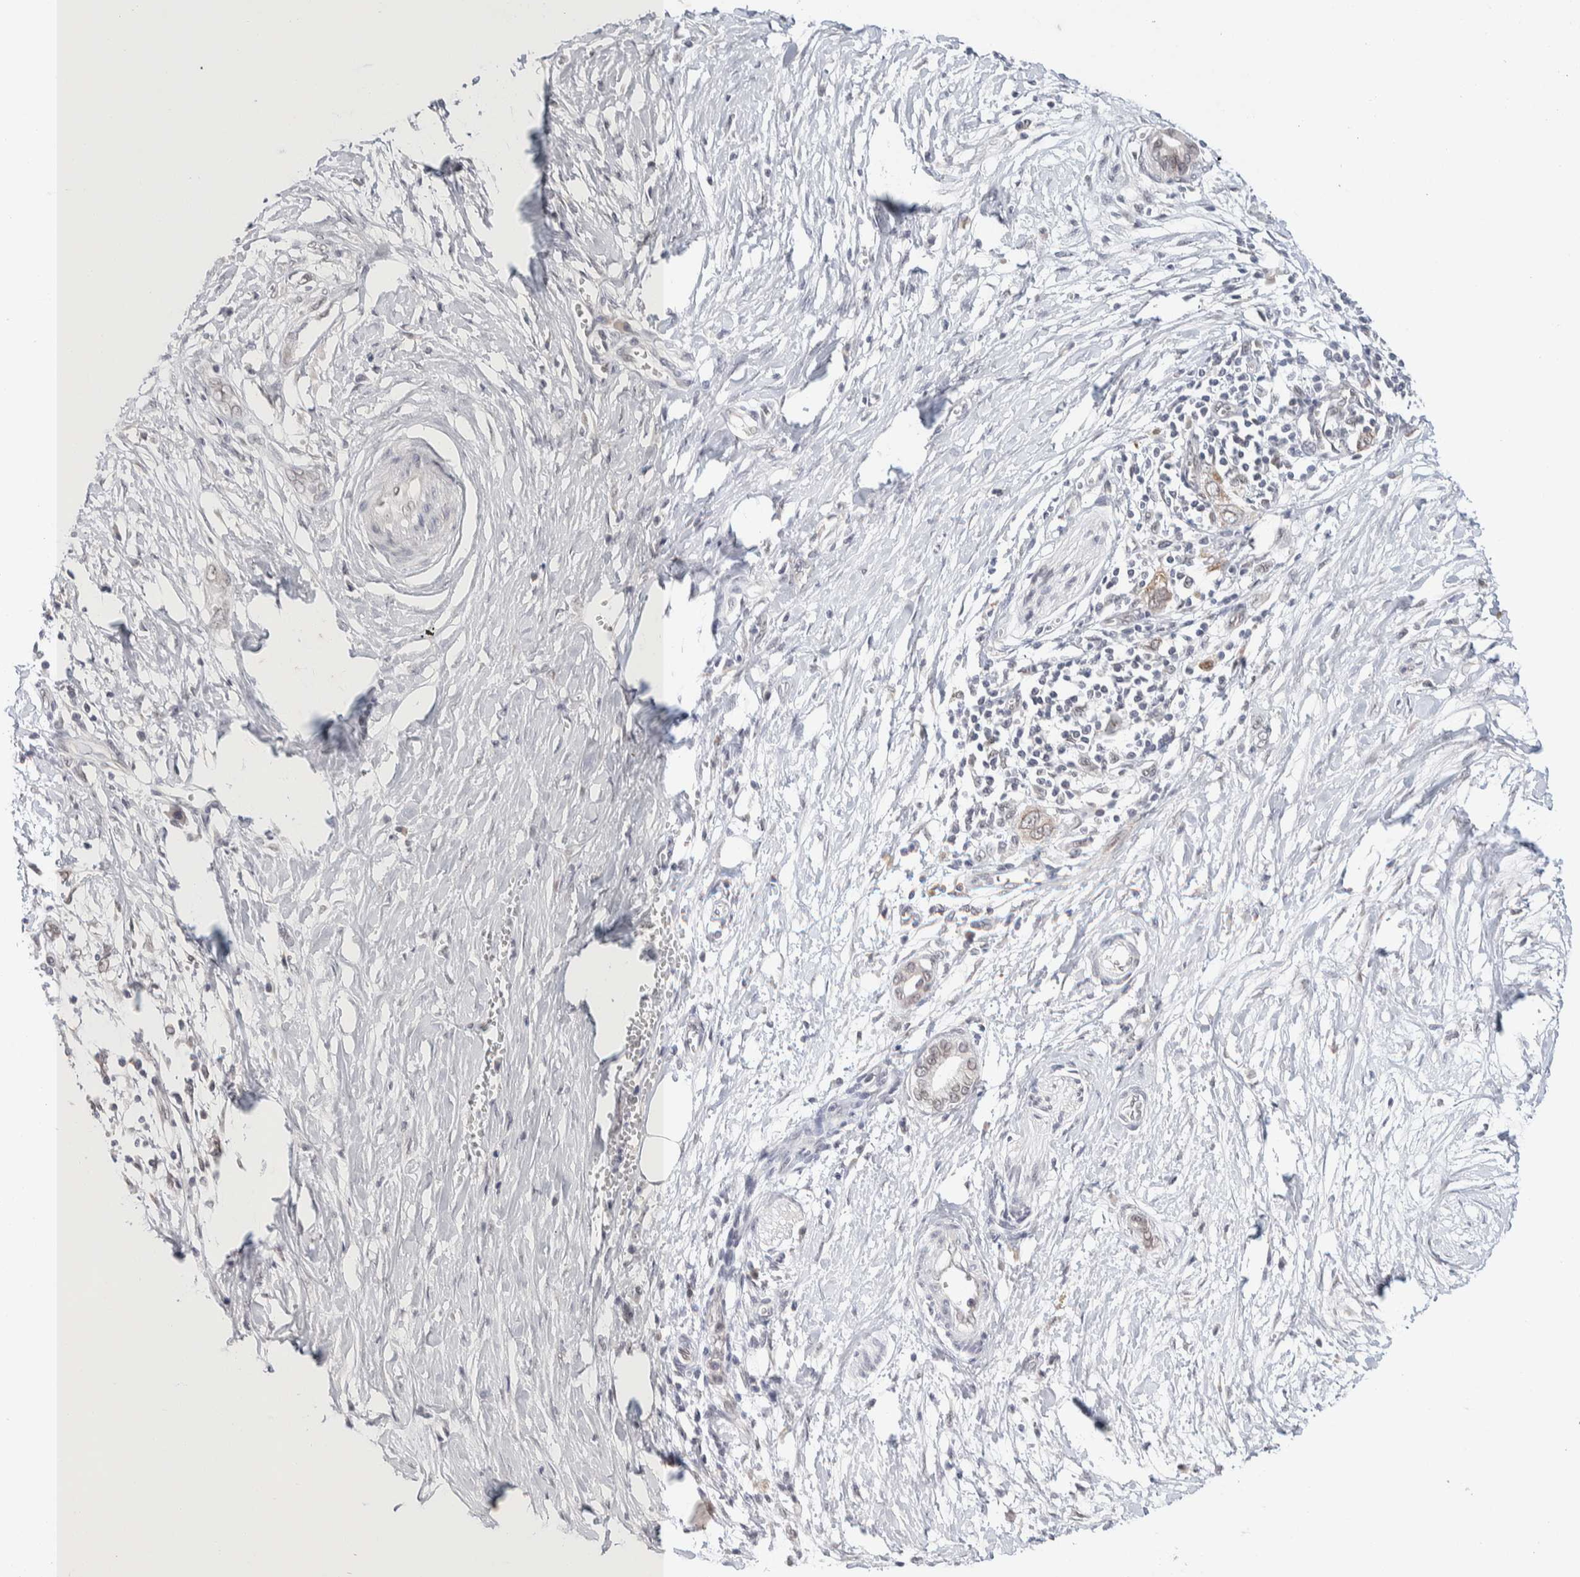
{"staining": {"intensity": "weak", "quantity": "<25%", "location": "nuclear"}, "tissue": "pancreatic cancer", "cell_type": "Tumor cells", "image_type": "cancer", "snomed": [{"axis": "morphology", "description": "Normal tissue, NOS"}, {"axis": "morphology", "description": "Adenocarcinoma, NOS"}, {"axis": "topography", "description": "Pancreas"}, {"axis": "topography", "description": "Peripheral nerve tissue"}], "caption": "This is an immunohistochemistry photomicrograph of human pancreatic cancer (adenocarcinoma). There is no expression in tumor cells.", "gene": "CRAT", "patient": {"sex": "male", "age": 59}}